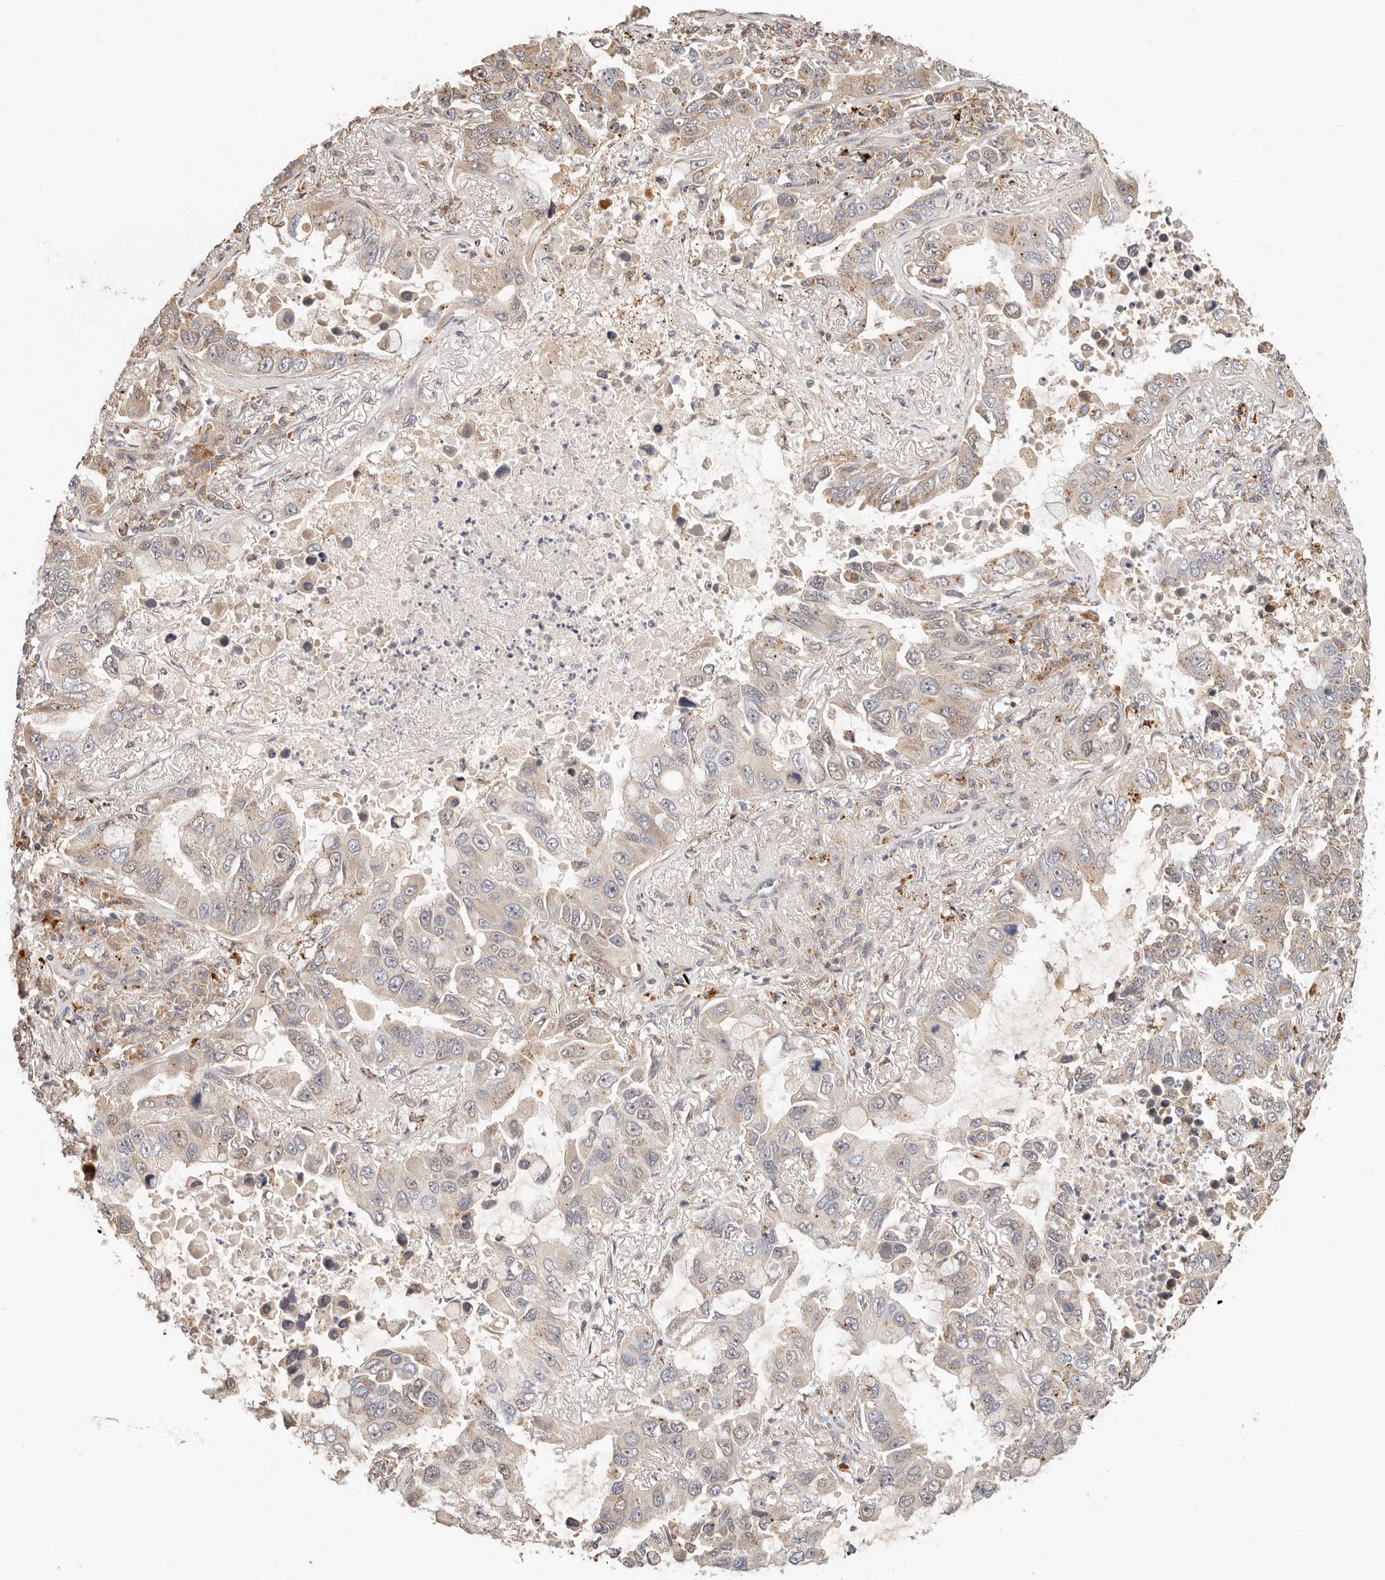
{"staining": {"intensity": "moderate", "quantity": "<25%", "location": "cytoplasmic/membranous"}, "tissue": "lung cancer", "cell_type": "Tumor cells", "image_type": "cancer", "snomed": [{"axis": "morphology", "description": "Adenocarcinoma, NOS"}, {"axis": "topography", "description": "Lung"}], "caption": "Immunohistochemical staining of lung adenocarcinoma demonstrates low levels of moderate cytoplasmic/membranous expression in about <25% of tumor cells.", "gene": "ZRANB1", "patient": {"sex": "male", "age": 64}}